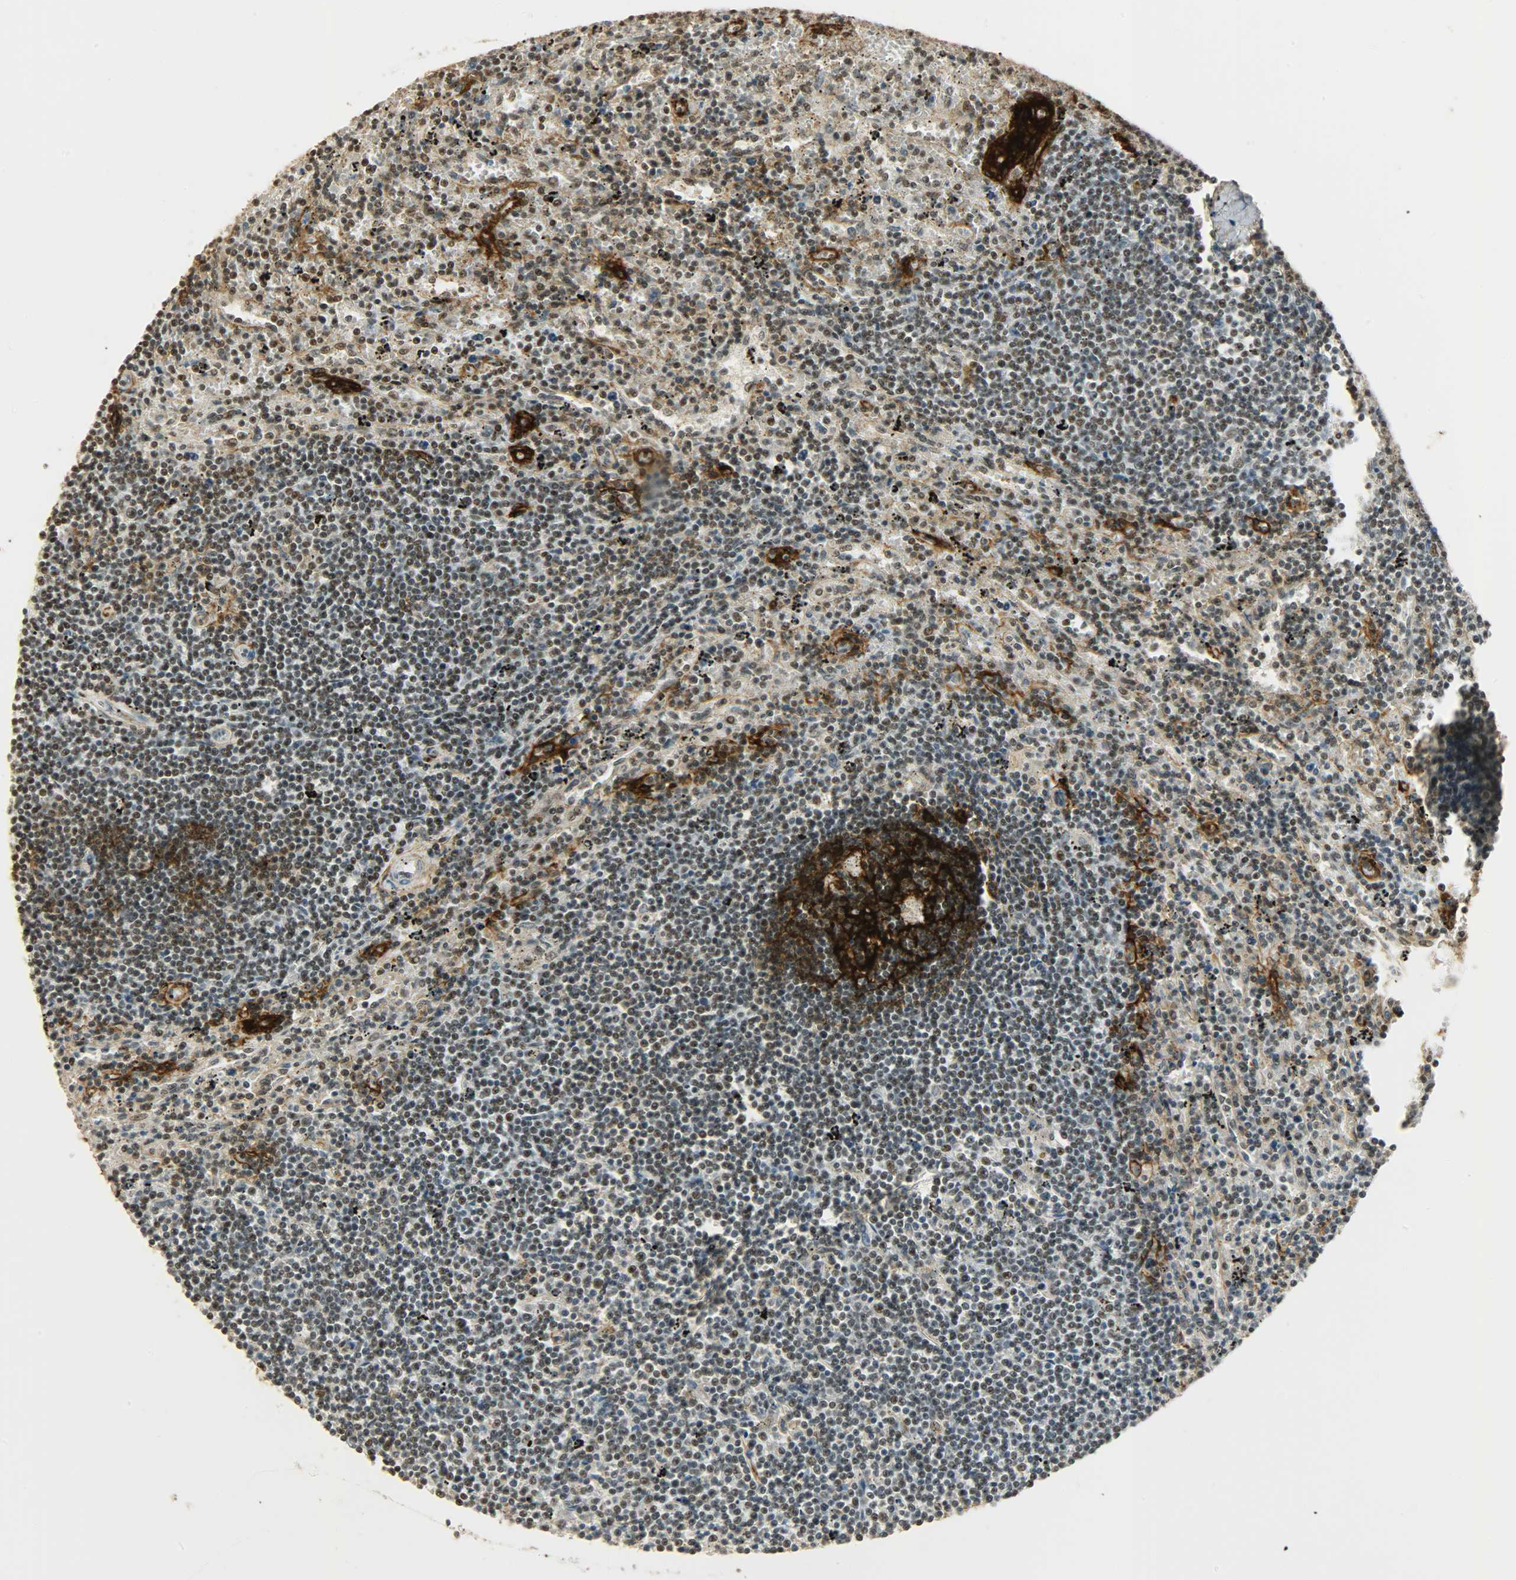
{"staining": {"intensity": "strong", "quantity": "<25%", "location": "cytoplasmic/membranous"}, "tissue": "lymphoma", "cell_type": "Tumor cells", "image_type": "cancer", "snomed": [{"axis": "morphology", "description": "Malignant lymphoma, non-Hodgkin's type, Low grade"}, {"axis": "topography", "description": "Spleen"}], "caption": "This photomicrograph reveals IHC staining of malignant lymphoma, non-Hodgkin's type (low-grade), with medium strong cytoplasmic/membranous positivity in about <25% of tumor cells.", "gene": "NGFR", "patient": {"sex": "male", "age": 76}}